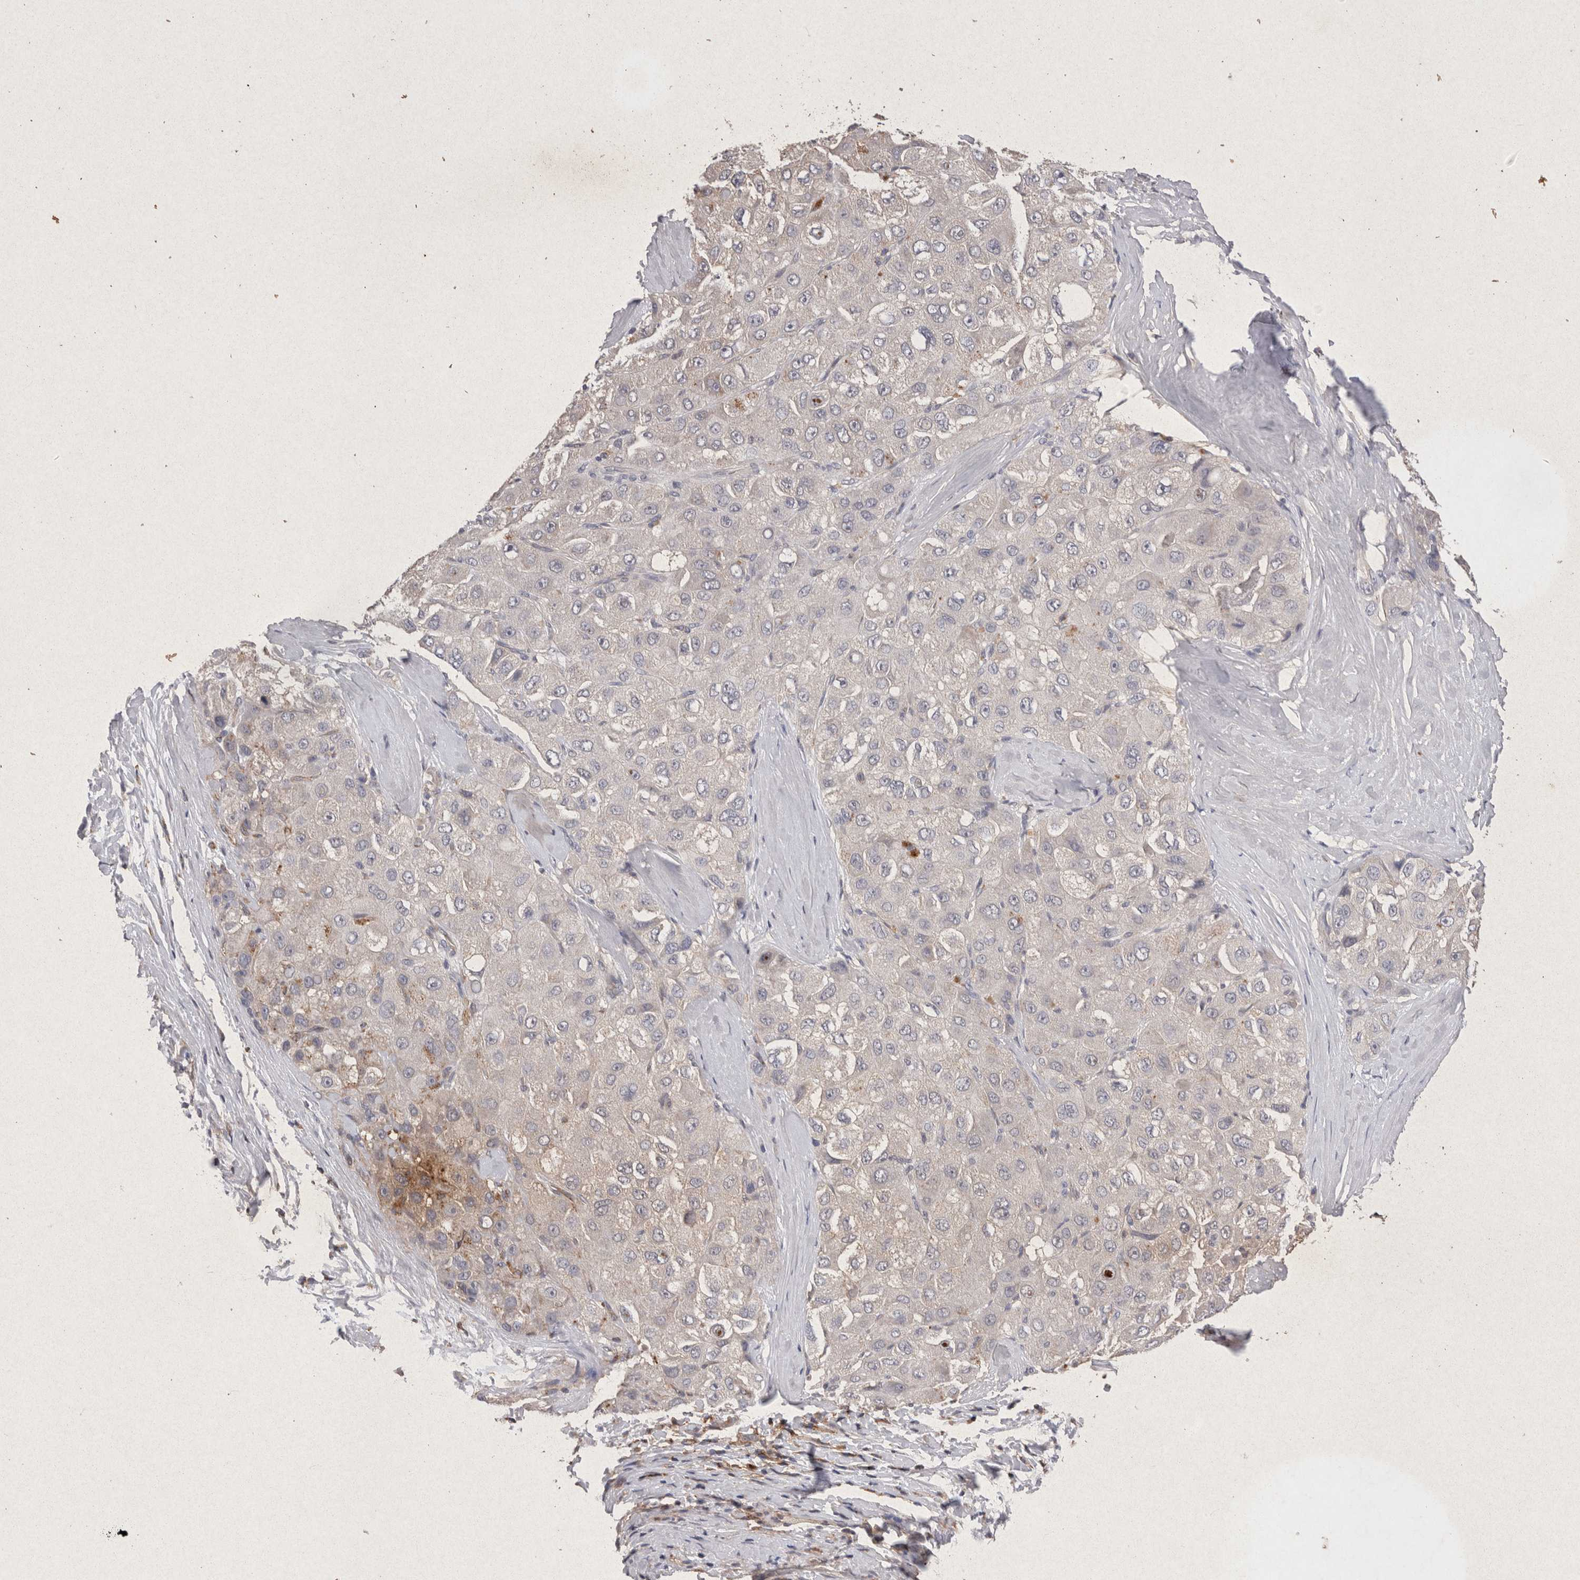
{"staining": {"intensity": "negative", "quantity": "none", "location": "none"}, "tissue": "liver cancer", "cell_type": "Tumor cells", "image_type": "cancer", "snomed": [{"axis": "morphology", "description": "Carcinoma, Hepatocellular, NOS"}, {"axis": "topography", "description": "Liver"}], "caption": "Liver cancer was stained to show a protein in brown. There is no significant staining in tumor cells.", "gene": "RASSF3", "patient": {"sex": "male", "age": 80}}